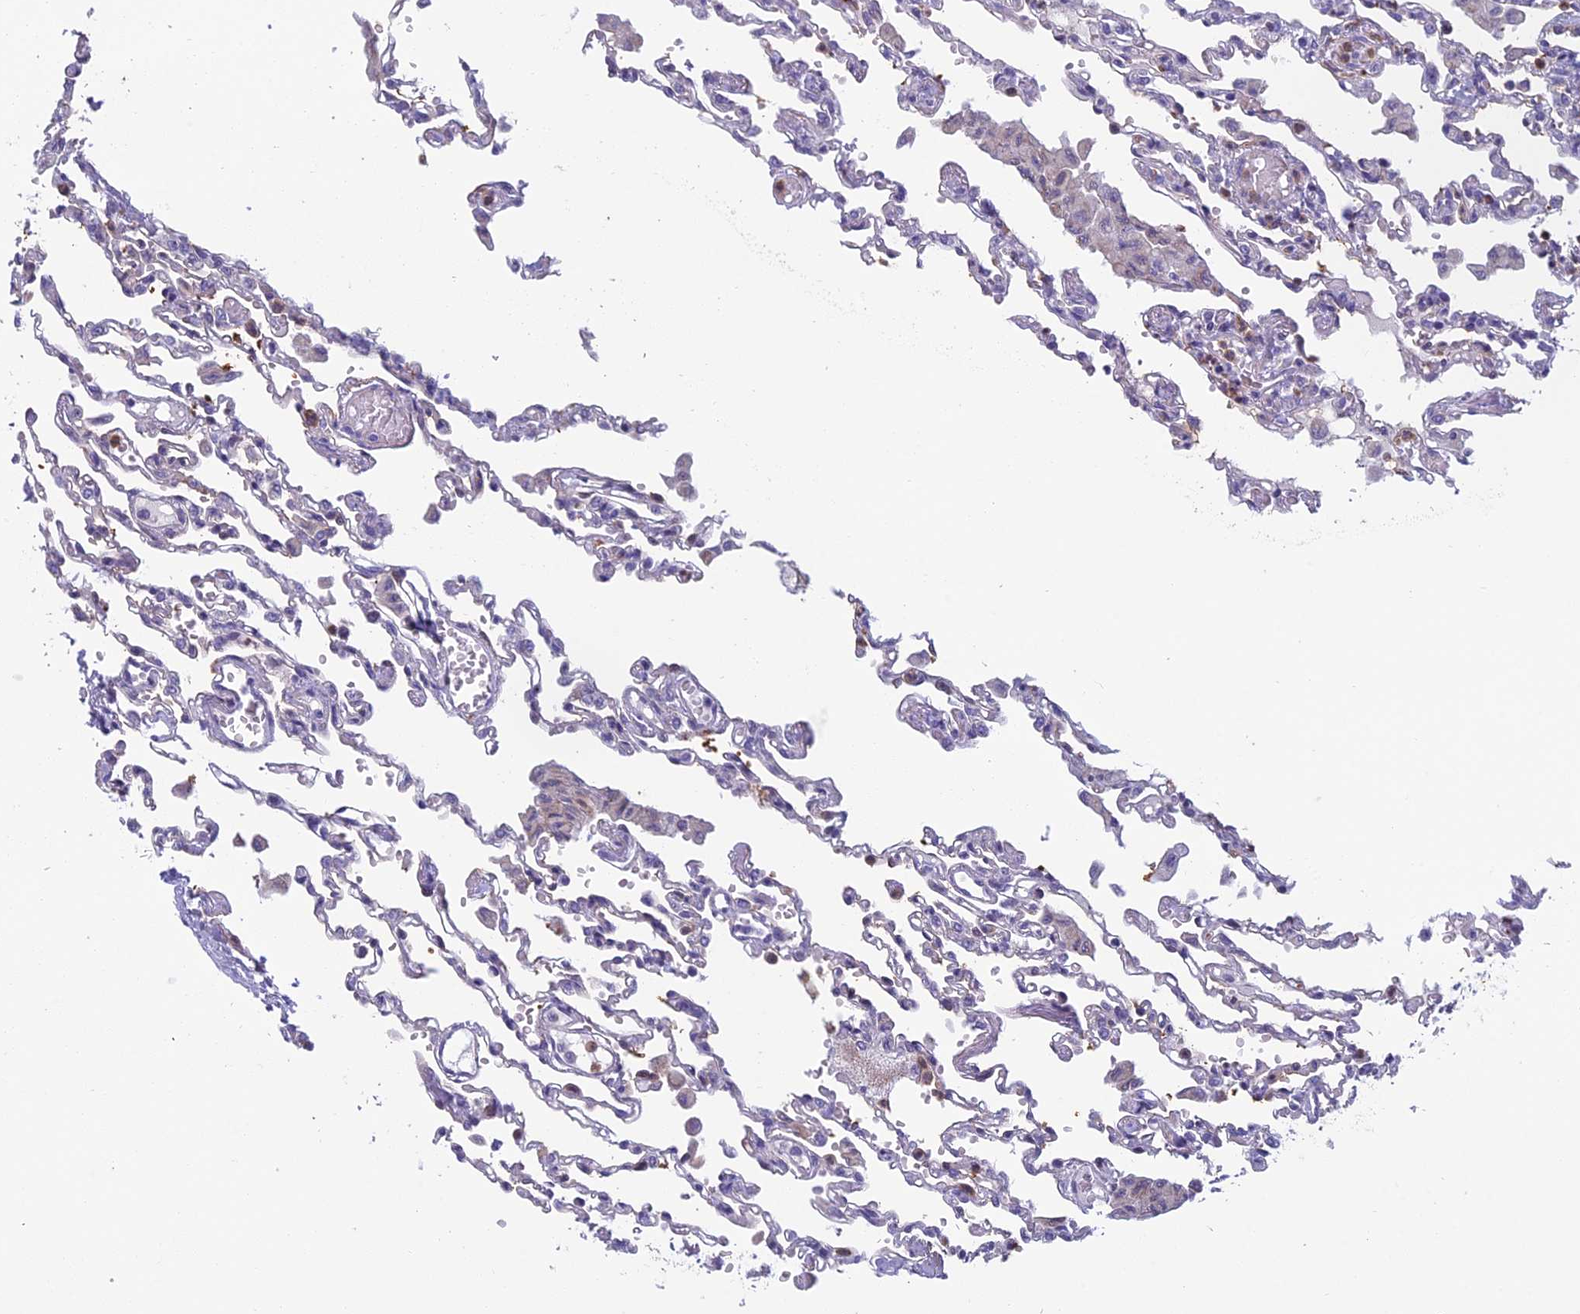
{"staining": {"intensity": "negative", "quantity": "none", "location": "none"}, "tissue": "lung", "cell_type": "Alveolar cells", "image_type": "normal", "snomed": [{"axis": "morphology", "description": "Normal tissue, NOS"}, {"axis": "topography", "description": "Bronchus"}, {"axis": "topography", "description": "Lung"}], "caption": "Lung was stained to show a protein in brown. There is no significant positivity in alveolar cells.", "gene": "NOC2L", "patient": {"sex": "female", "age": 49}}